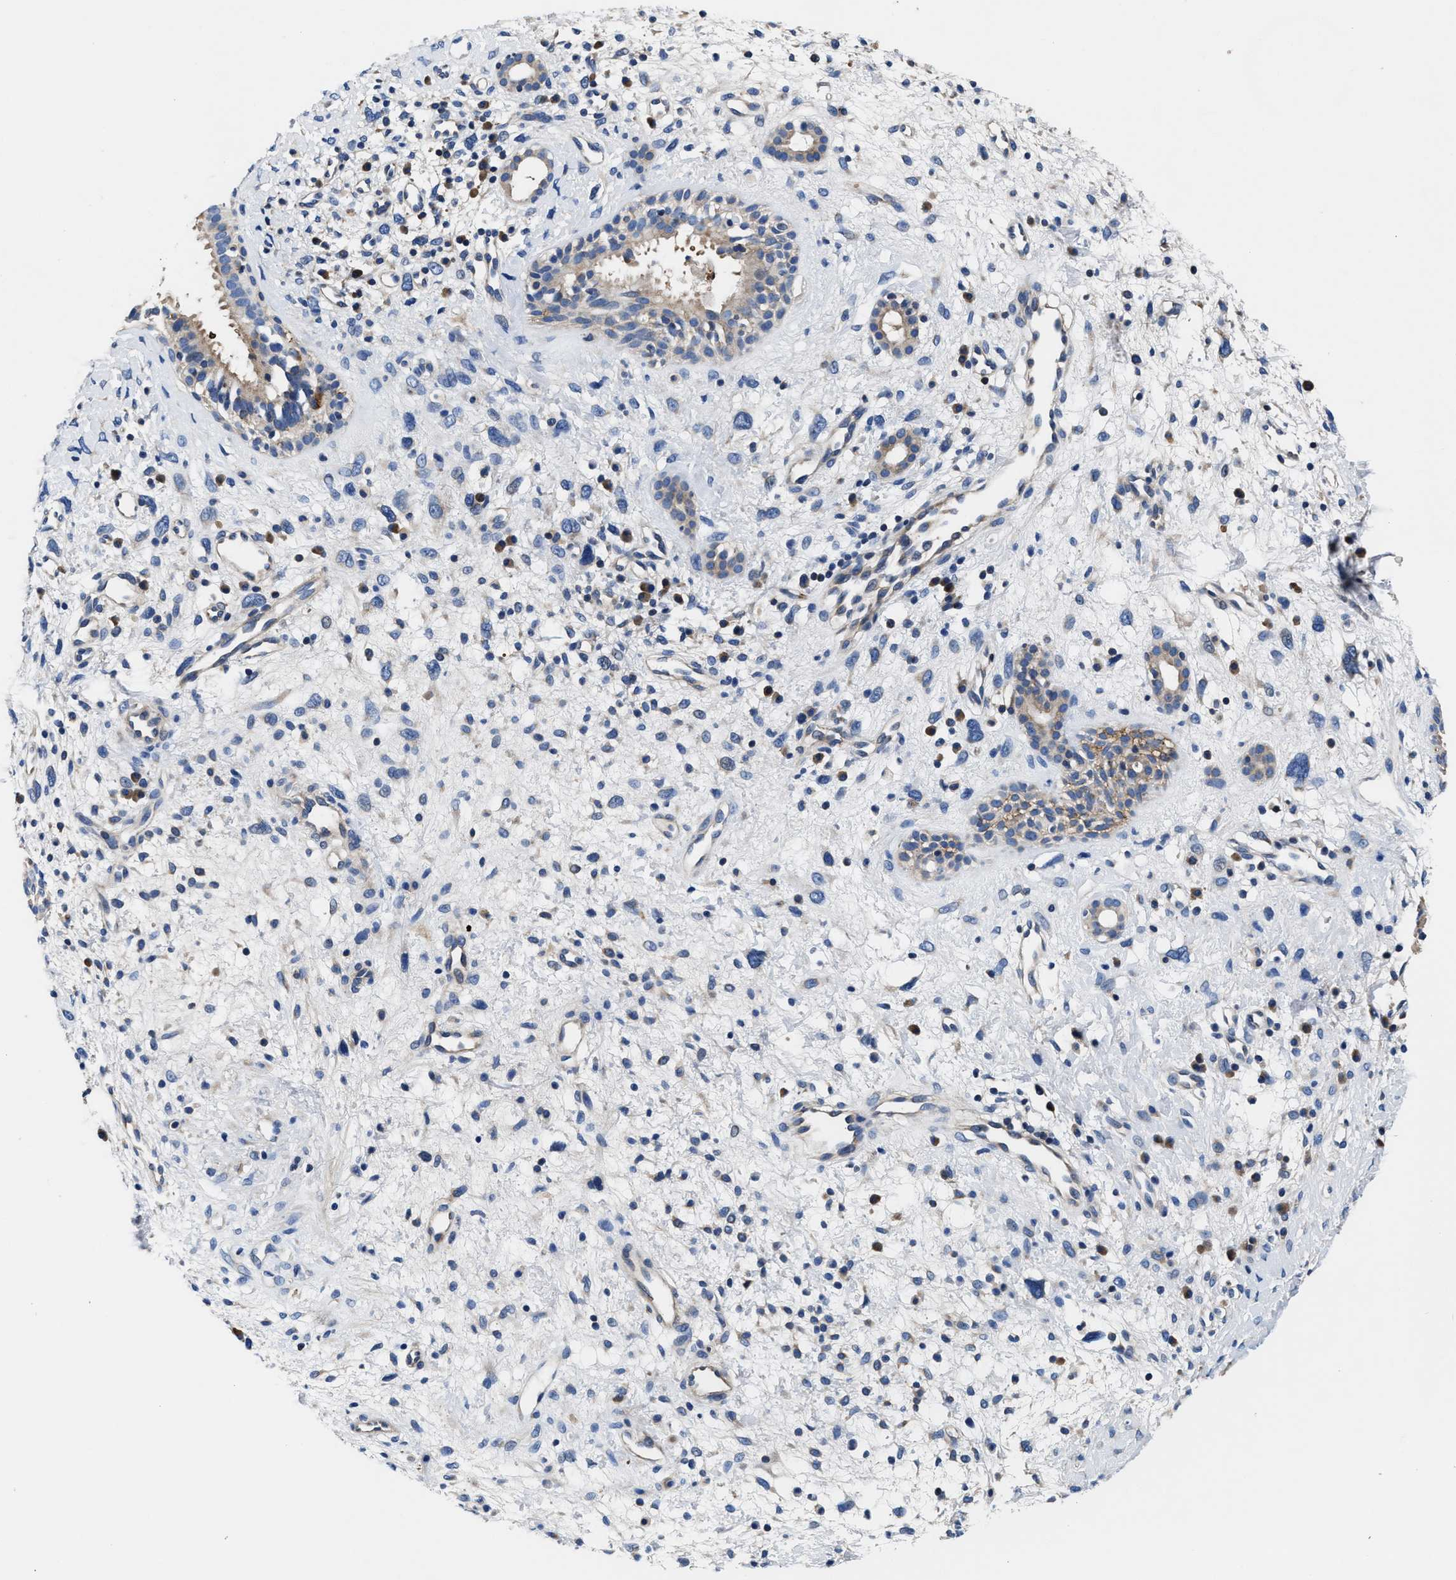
{"staining": {"intensity": "moderate", "quantity": ">75%", "location": "cytoplasmic/membranous"}, "tissue": "nasopharynx", "cell_type": "Respiratory epithelial cells", "image_type": "normal", "snomed": [{"axis": "morphology", "description": "Normal tissue, NOS"}, {"axis": "topography", "description": "Nasopharynx"}], "caption": "Moderate cytoplasmic/membranous staining for a protein is present in approximately >75% of respiratory epithelial cells of unremarkable nasopharynx using IHC.", "gene": "PHLPP1", "patient": {"sex": "male", "age": 22}}